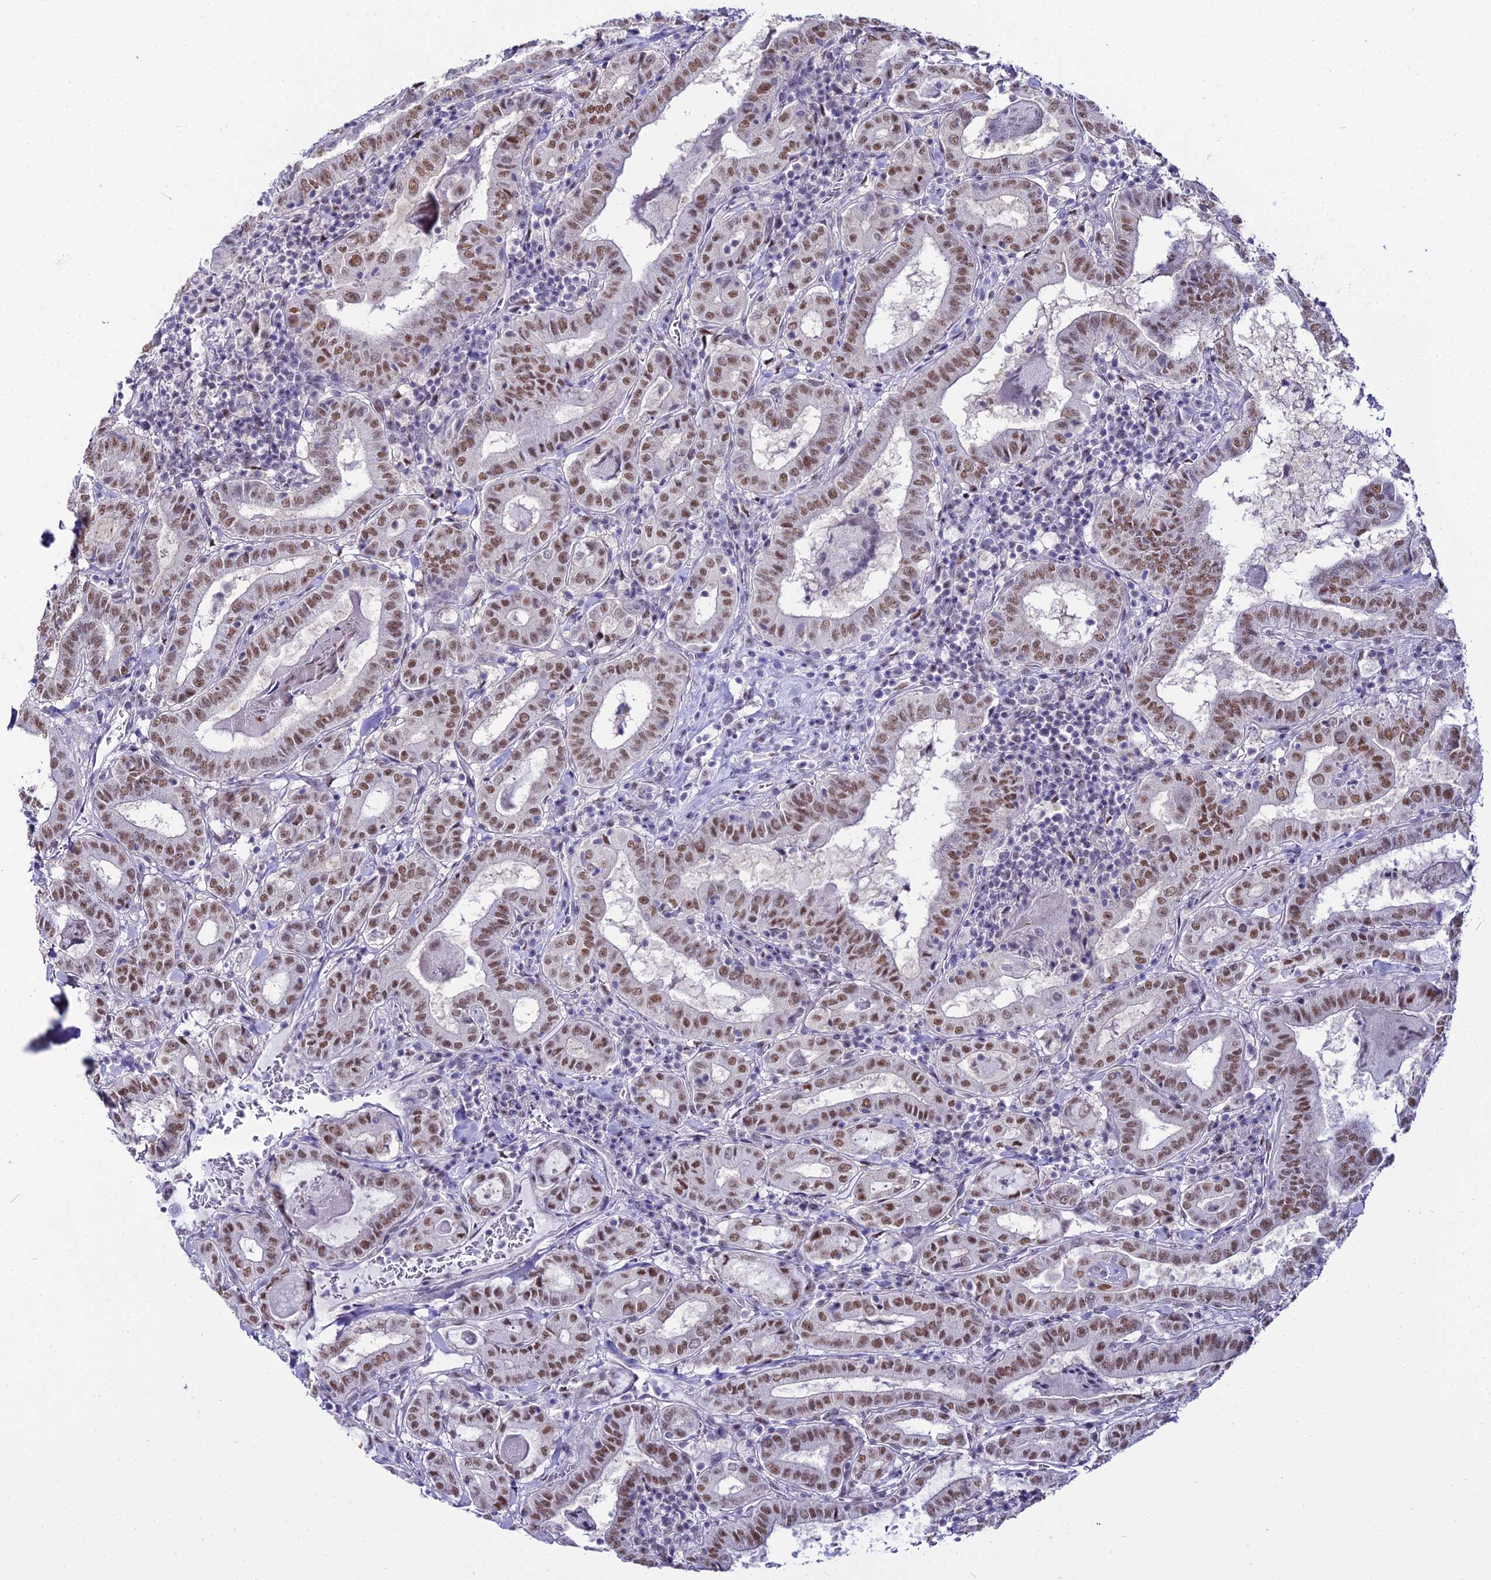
{"staining": {"intensity": "moderate", "quantity": ">75%", "location": "nuclear"}, "tissue": "thyroid cancer", "cell_type": "Tumor cells", "image_type": "cancer", "snomed": [{"axis": "morphology", "description": "Papillary adenocarcinoma, NOS"}, {"axis": "topography", "description": "Thyroid gland"}], "caption": "High-power microscopy captured an immunohistochemistry micrograph of thyroid cancer, revealing moderate nuclear staining in about >75% of tumor cells.", "gene": "RBM12", "patient": {"sex": "female", "age": 72}}